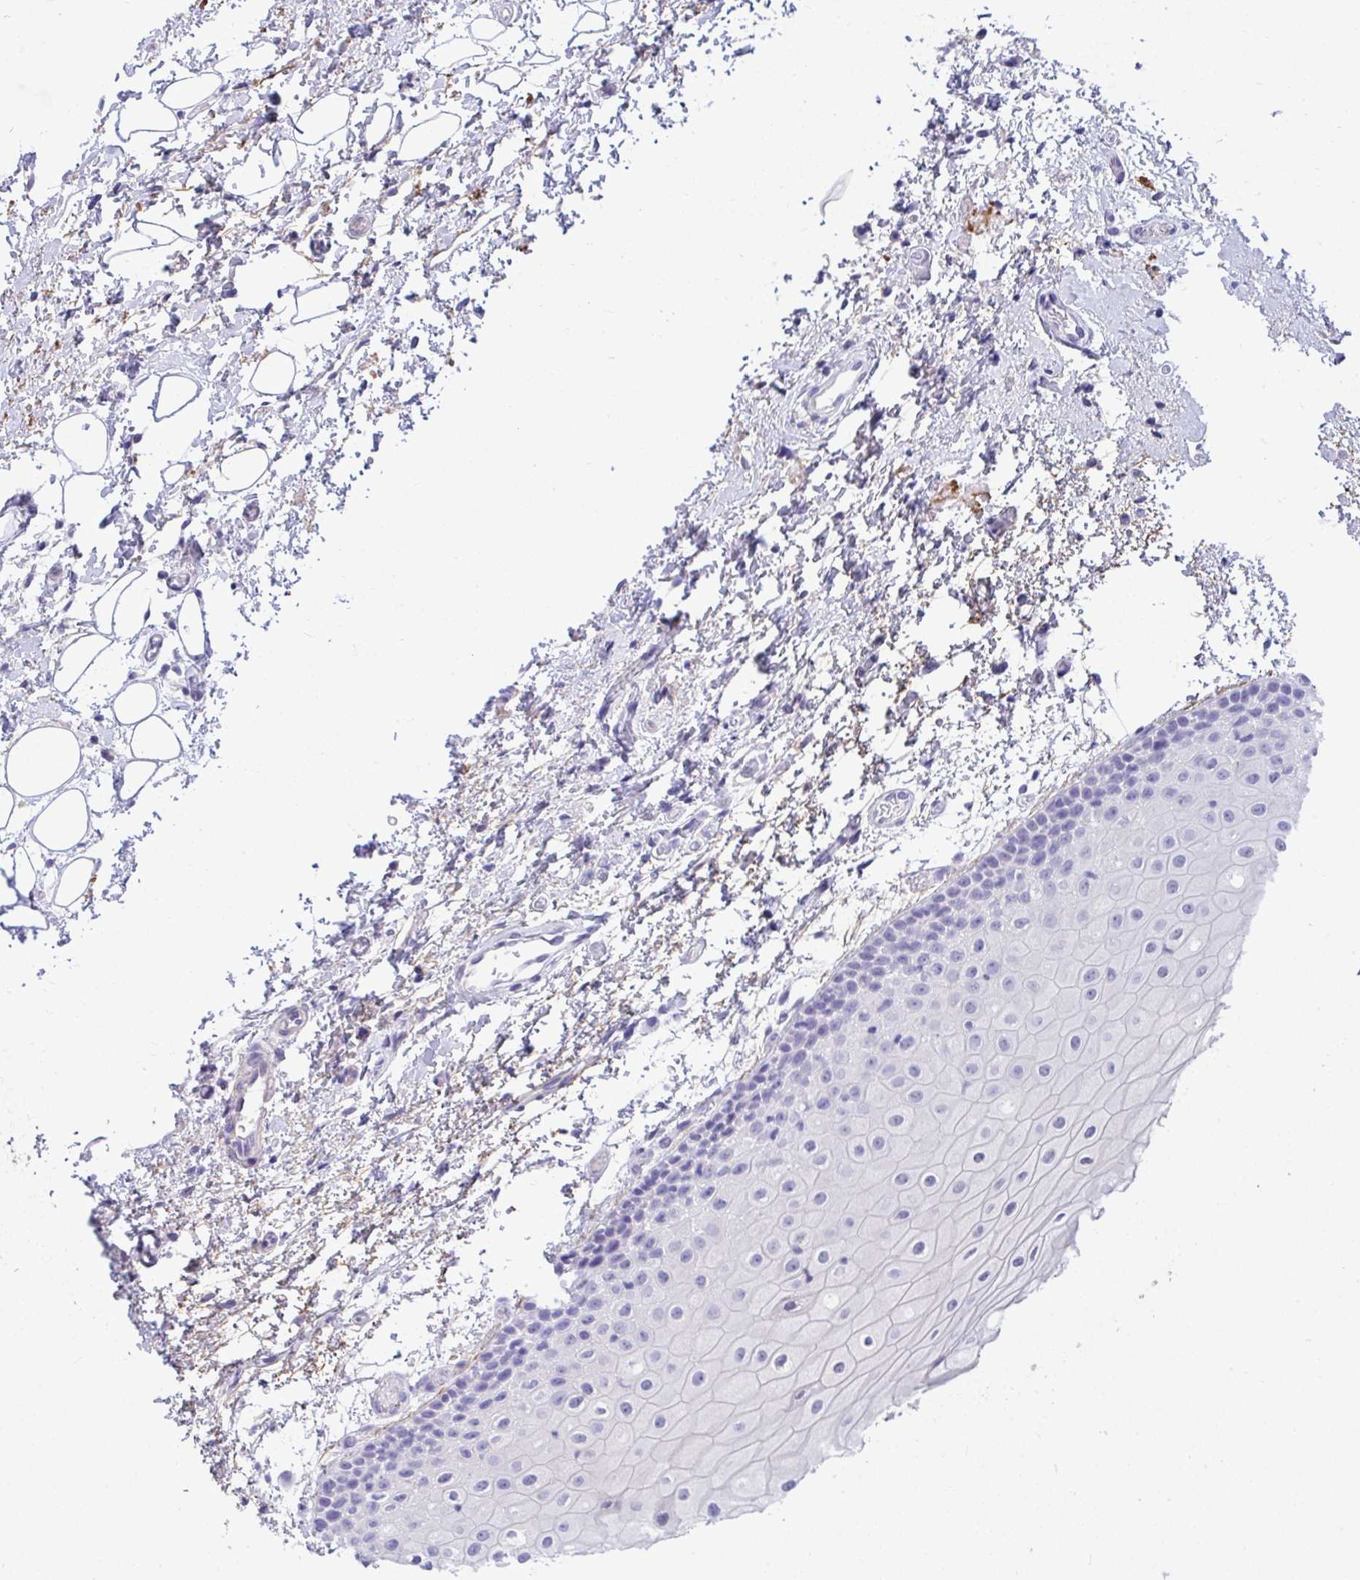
{"staining": {"intensity": "negative", "quantity": "none", "location": "none"}, "tissue": "oral mucosa", "cell_type": "Squamous epithelial cells", "image_type": "normal", "snomed": [{"axis": "morphology", "description": "Normal tissue, NOS"}, {"axis": "topography", "description": "Oral tissue"}], "caption": "Micrograph shows no significant protein staining in squamous epithelial cells of benign oral mucosa.", "gene": "PIGZ", "patient": {"sex": "female", "age": 82}}